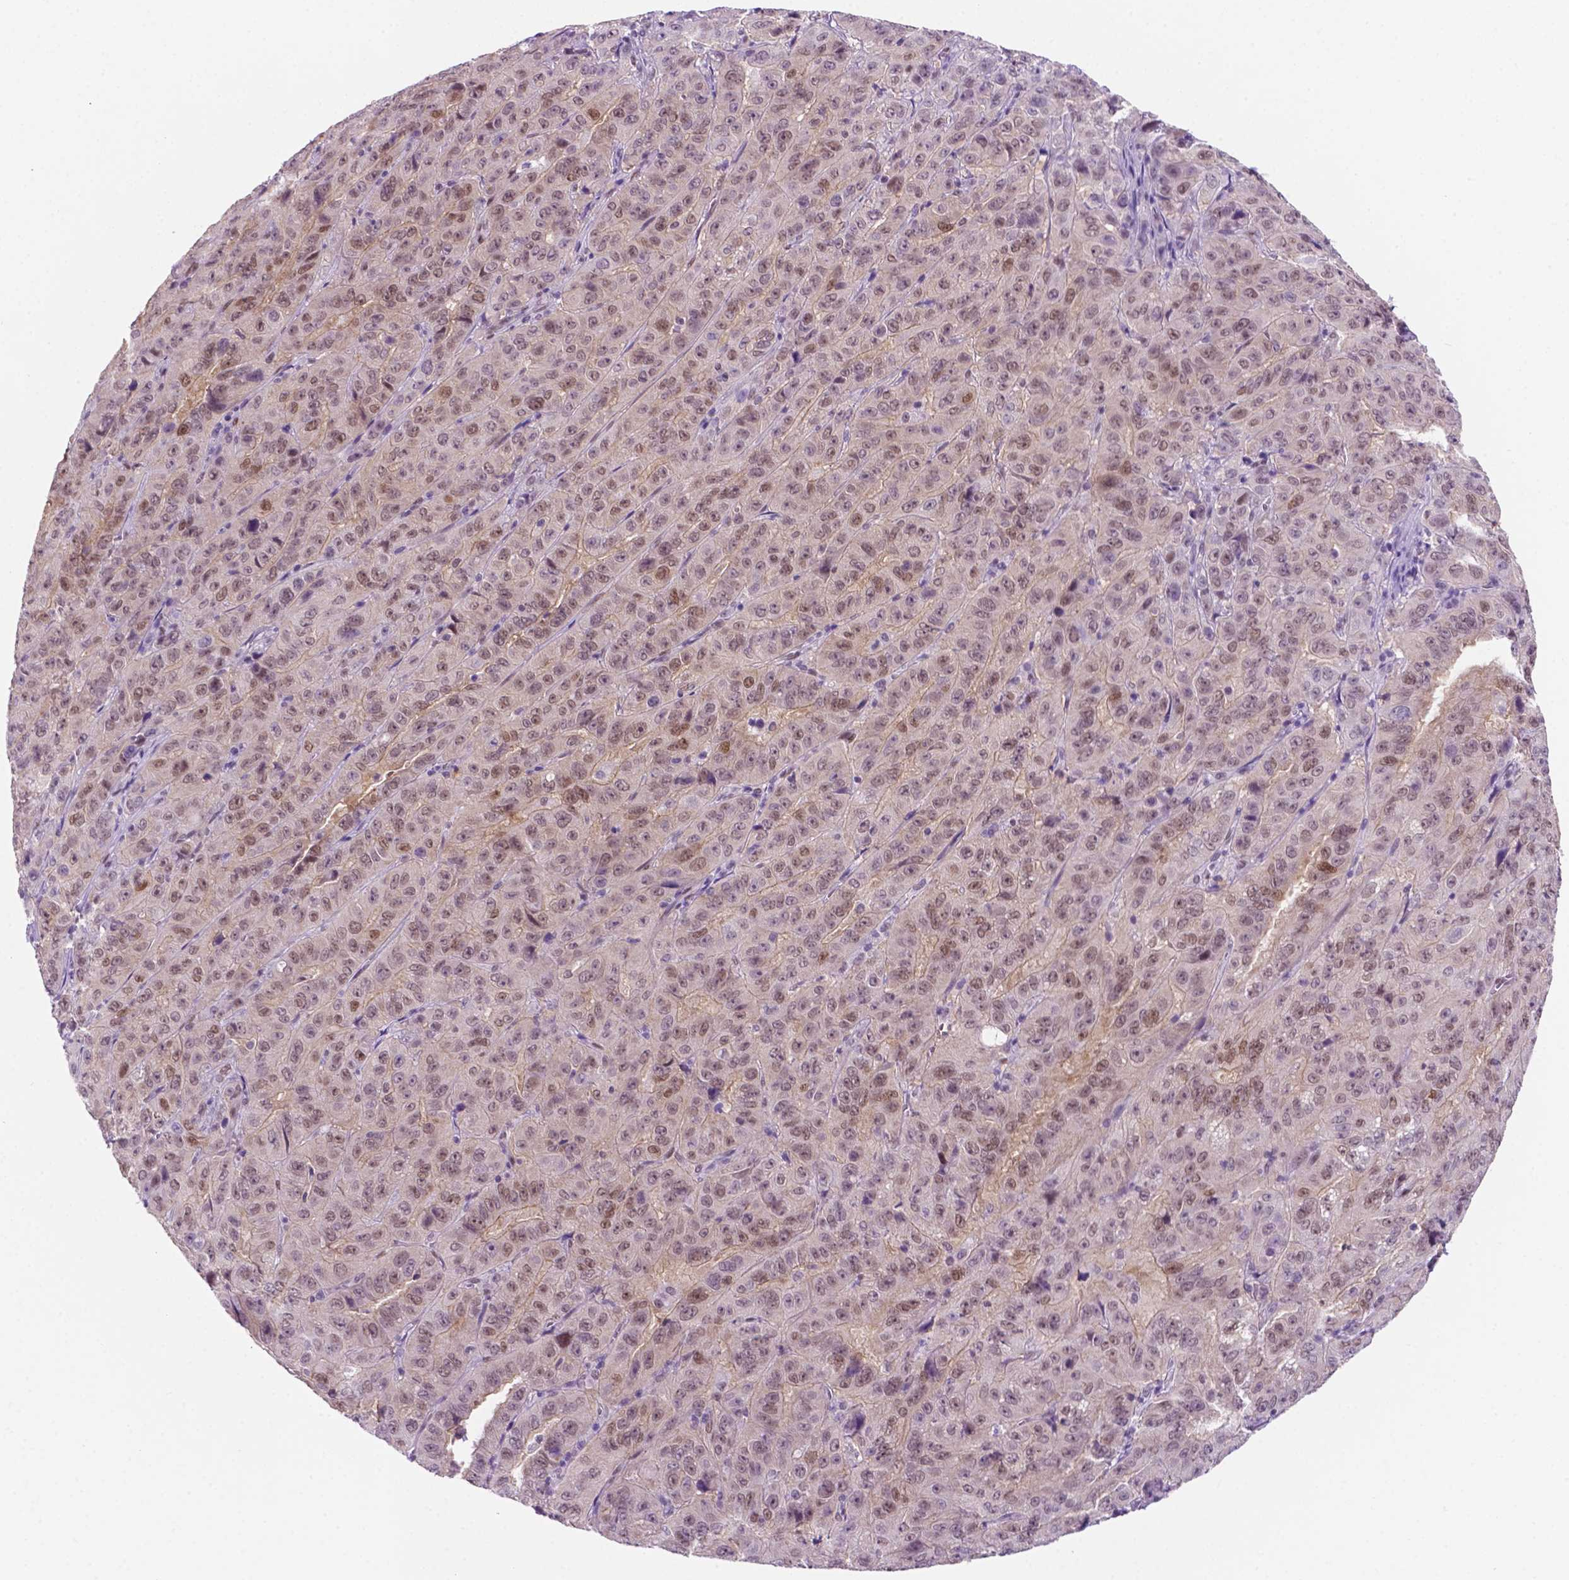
{"staining": {"intensity": "weak", "quantity": "25%-75%", "location": "nuclear"}, "tissue": "pancreatic cancer", "cell_type": "Tumor cells", "image_type": "cancer", "snomed": [{"axis": "morphology", "description": "Adenocarcinoma, NOS"}, {"axis": "topography", "description": "Pancreas"}], "caption": "Protein staining of adenocarcinoma (pancreatic) tissue demonstrates weak nuclear staining in about 25%-75% of tumor cells.", "gene": "ERF", "patient": {"sex": "male", "age": 63}}